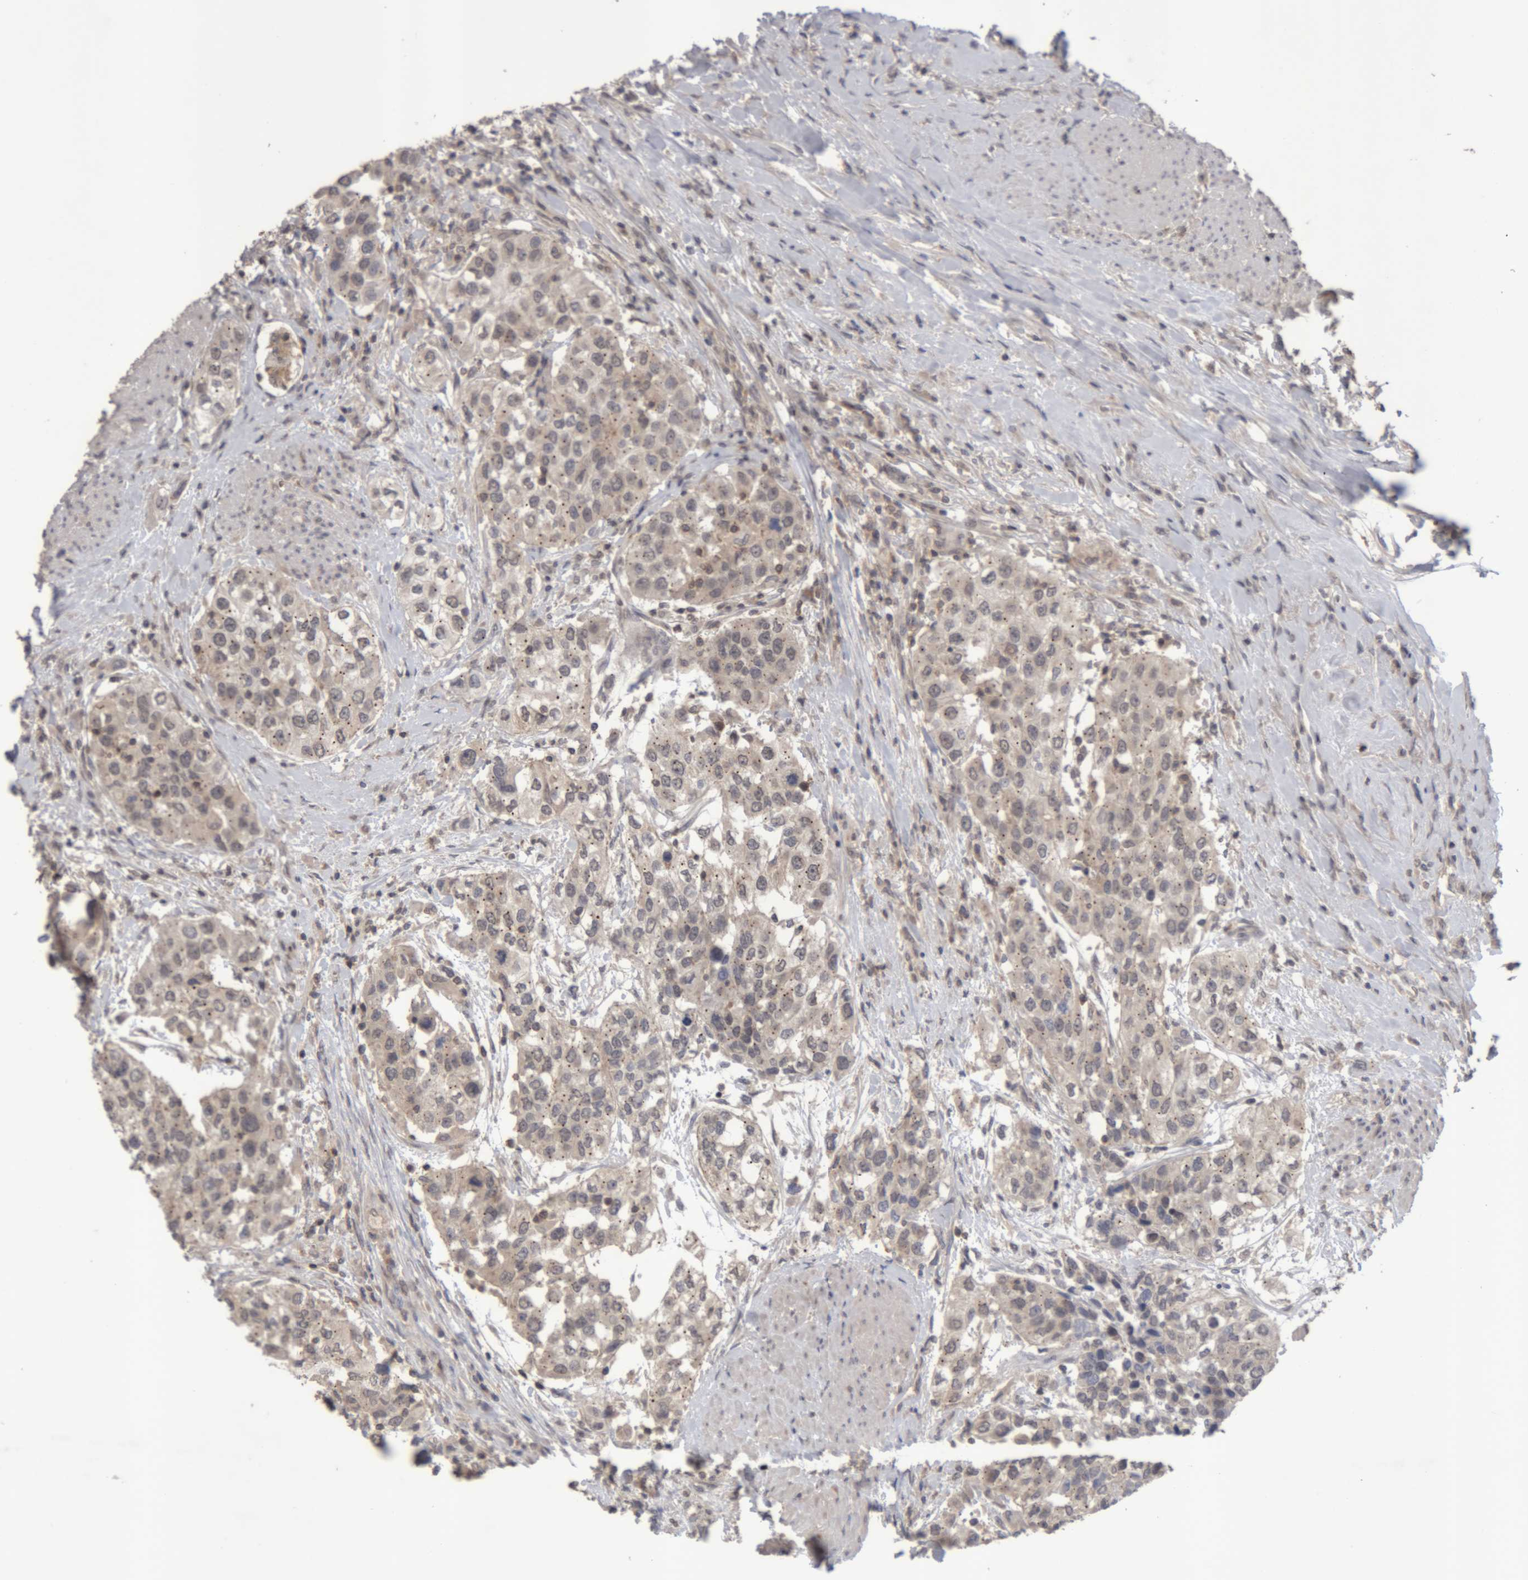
{"staining": {"intensity": "weak", "quantity": ">75%", "location": "cytoplasmic/membranous"}, "tissue": "urothelial cancer", "cell_type": "Tumor cells", "image_type": "cancer", "snomed": [{"axis": "morphology", "description": "Urothelial carcinoma, High grade"}, {"axis": "topography", "description": "Urinary bladder"}], "caption": "DAB (3,3'-diaminobenzidine) immunohistochemical staining of human urothelial cancer shows weak cytoplasmic/membranous protein positivity in about >75% of tumor cells. (IHC, brightfield microscopy, high magnification).", "gene": "NFATC2", "patient": {"sex": "female", "age": 80}}